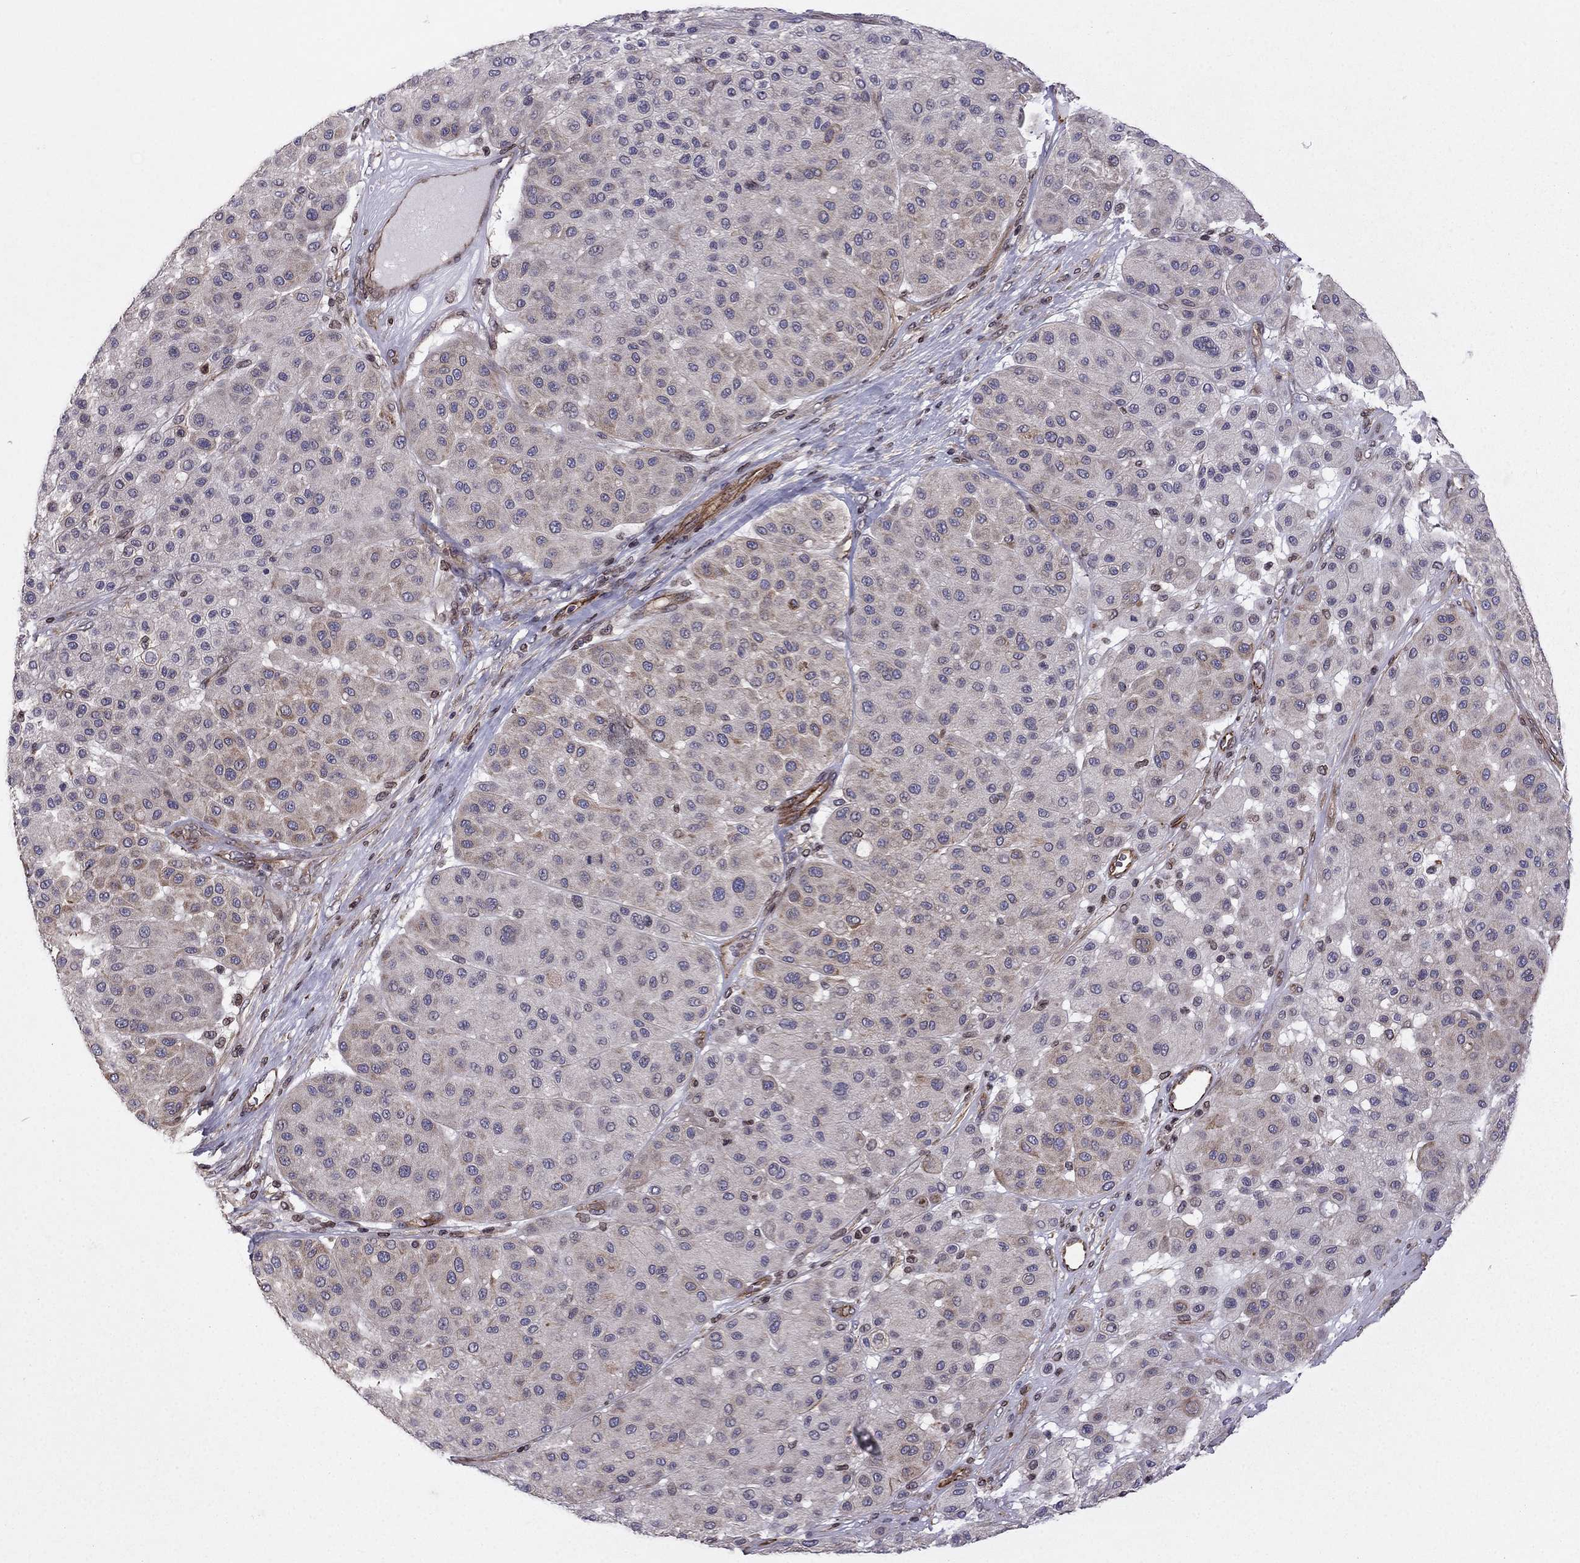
{"staining": {"intensity": "weak", "quantity": "<25%", "location": "cytoplasmic/membranous"}, "tissue": "melanoma", "cell_type": "Tumor cells", "image_type": "cancer", "snomed": [{"axis": "morphology", "description": "Malignant melanoma, Metastatic site"}, {"axis": "topography", "description": "Smooth muscle"}], "caption": "Immunohistochemical staining of human malignant melanoma (metastatic site) exhibits no significant staining in tumor cells.", "gene": "CDC42BPA", "patient": {"sex": "male", "age": 41}}